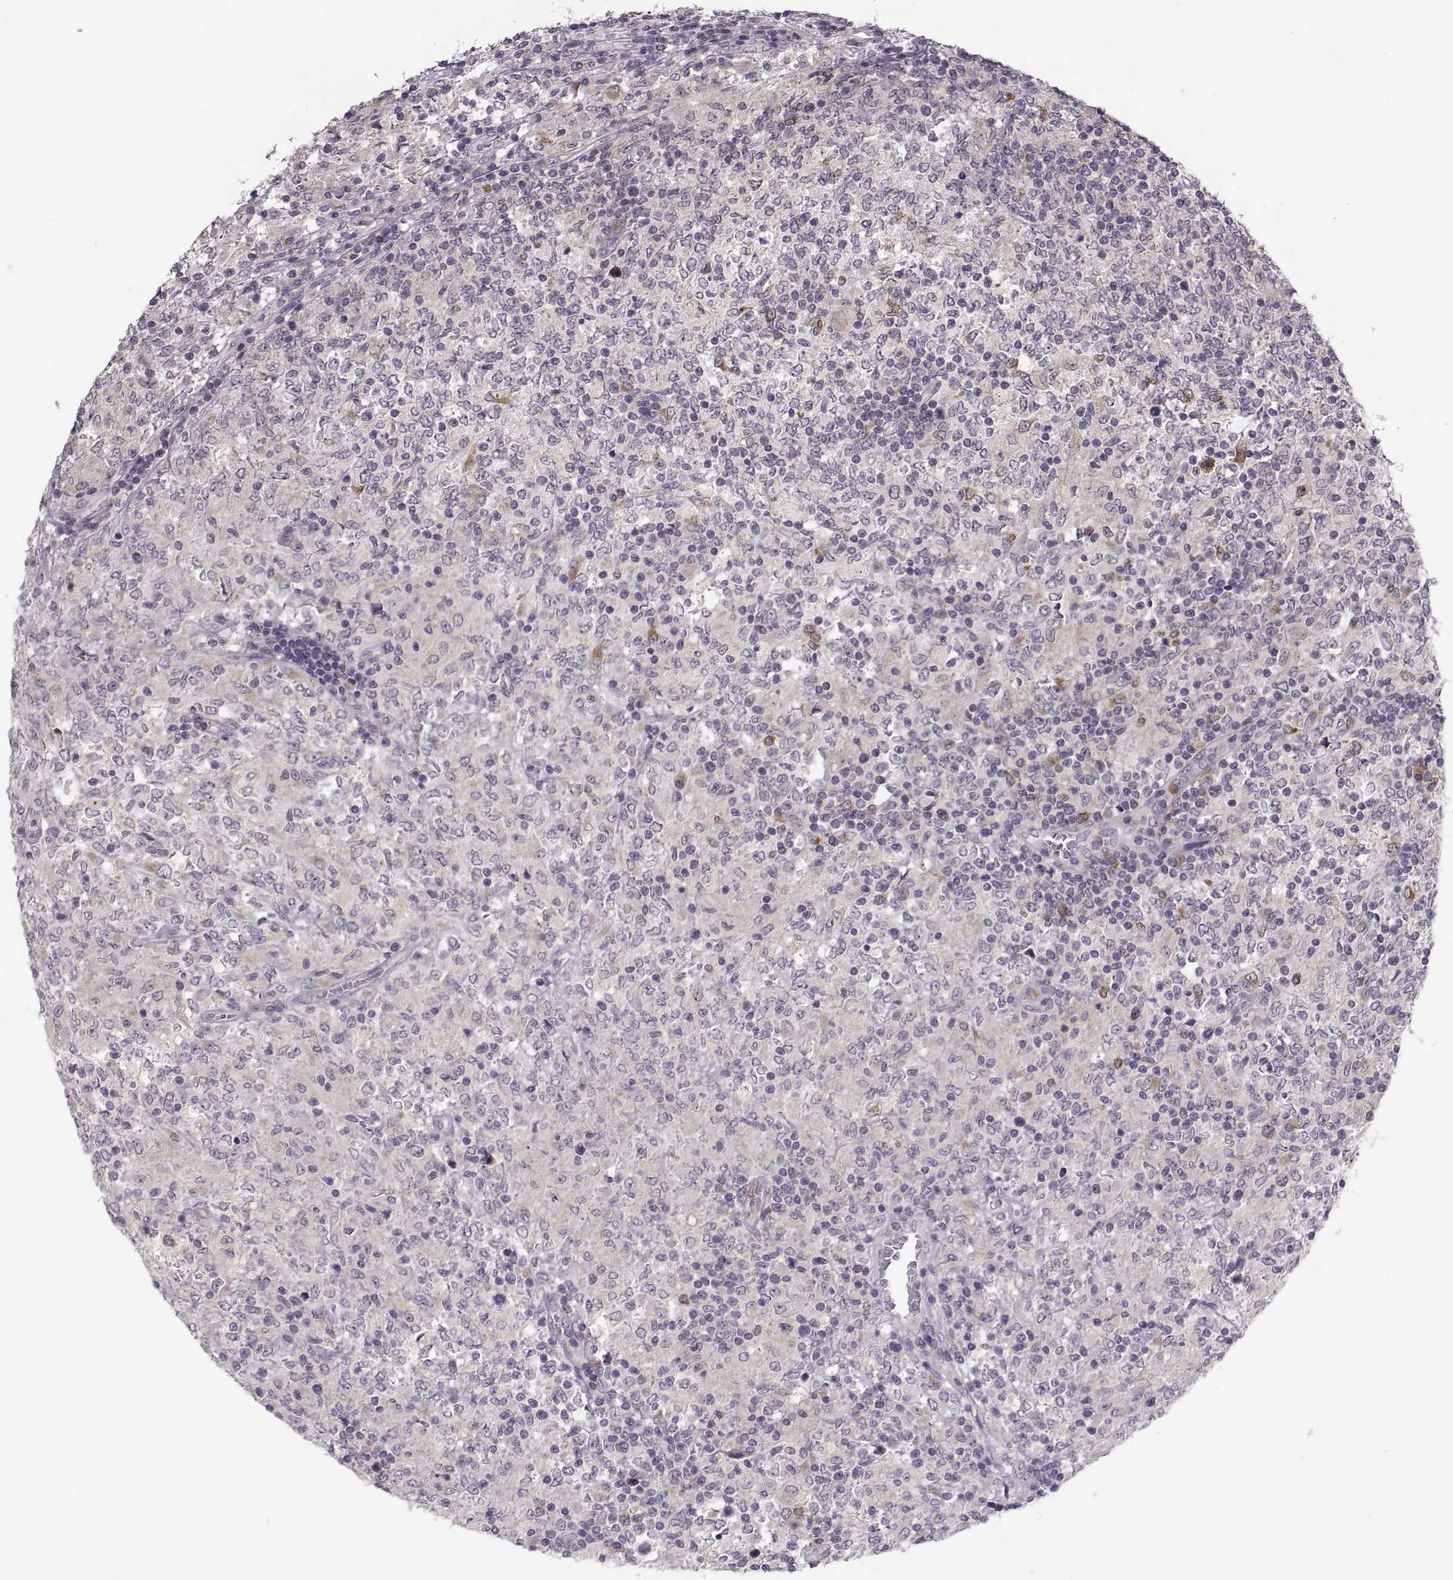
{"staining": {"intensity": "negative", "quantity": "none", "location": "none"}, "tissue": "lymphoma", "cell_type": "Tumor cells", "image_type": "cancer", "snomed": [{"axis": "morphology", "description": "Malignant lymphoma, non-Hodgkin's type, High grade"}, {"axis": "topography", "description": "Lymph node"}], "caption": "Malignant lymphoma, non-Hodgkin's type (high-grade) stained for a protein using immunohistochemistry displays no staining tumor cells.", "gene": "HMGCR", "patient": {"sex": "female", "age": 84}}